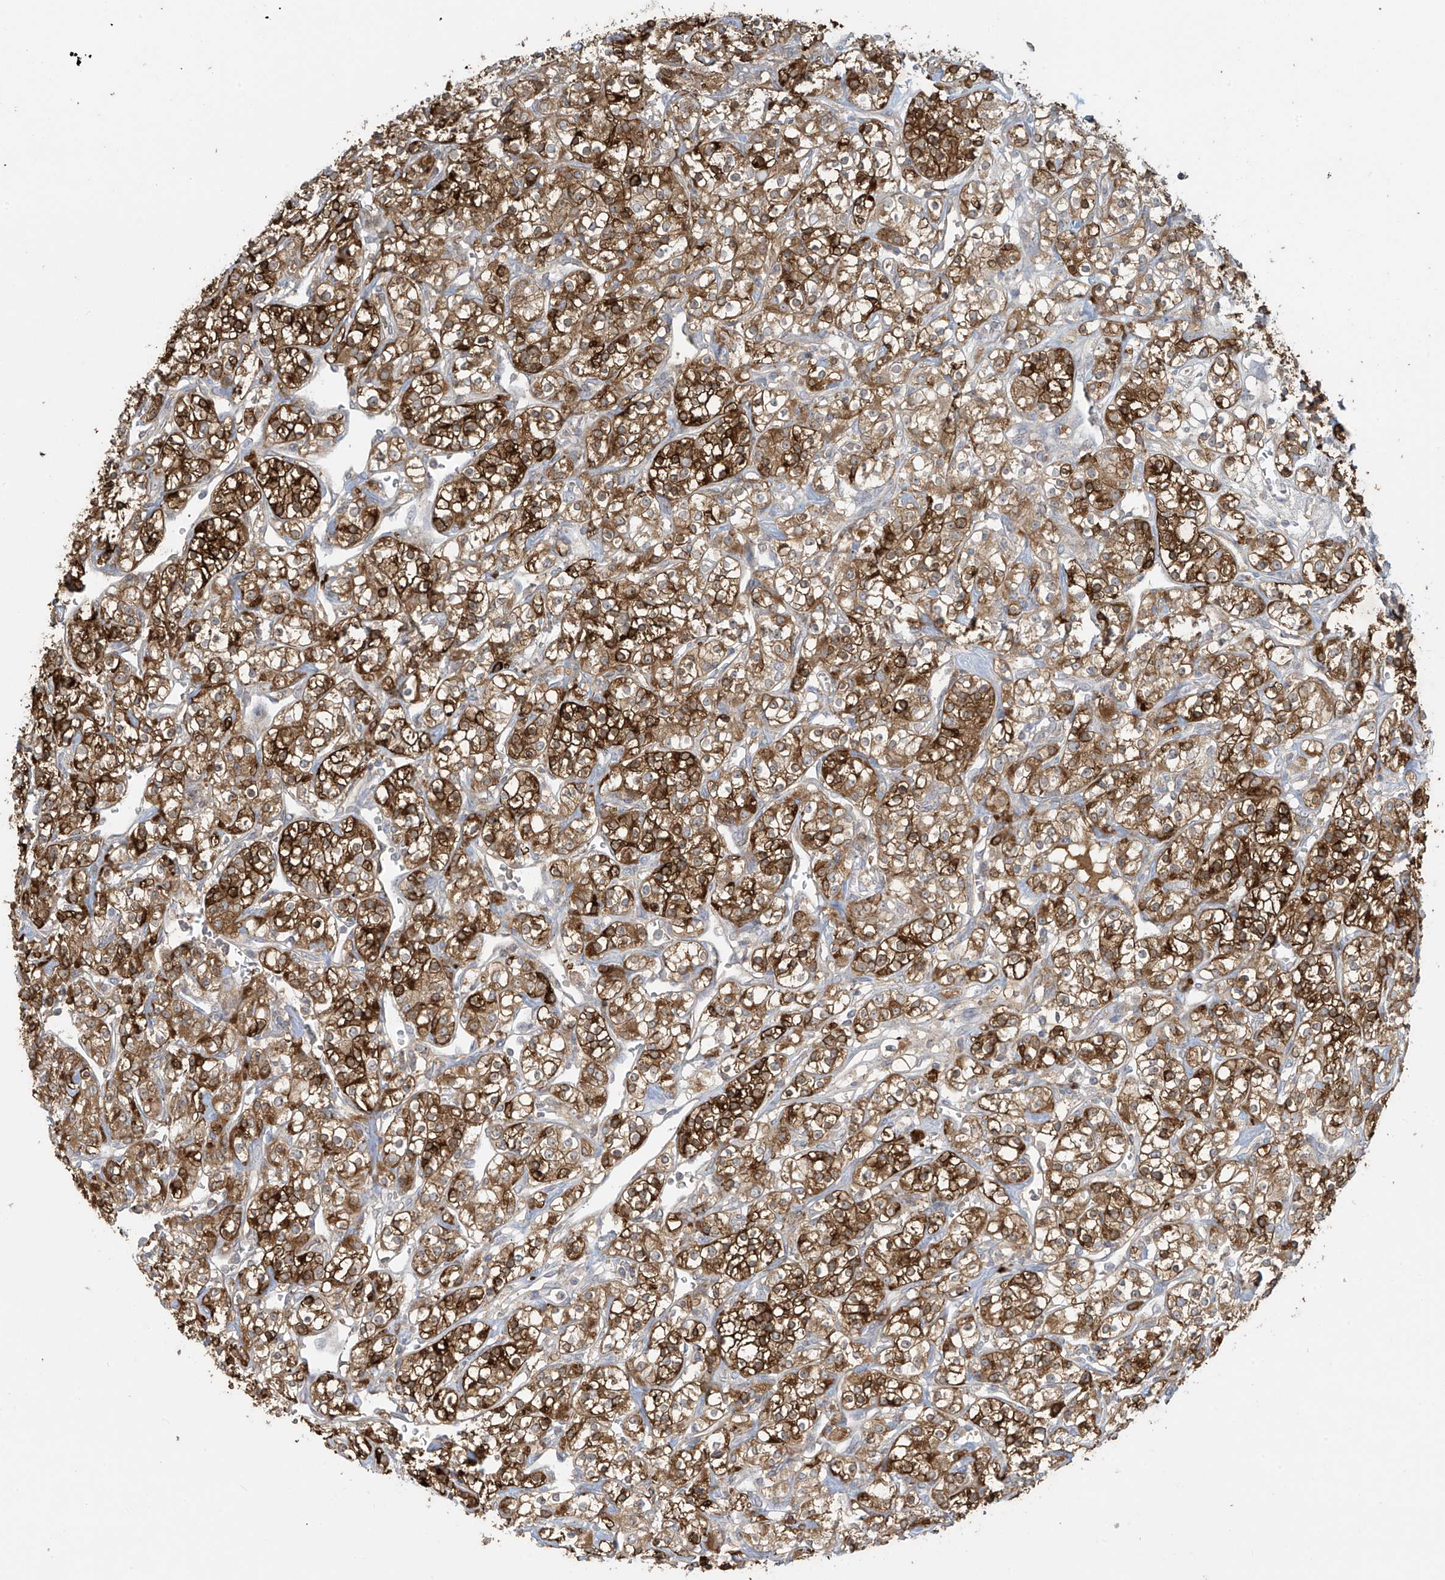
{"staining": {"intensity": "strong", "quantity": ">75%", "location": "cytoplasmic/membranous"}, "tissue": "renal cancer", "cell_type": "Tumor cells", "image_type": "cancer", "snomed": [{"axis": "morphology", "description": "Adenocarcinoma, NOS"}, {"axis": "topography", "description": "Kidney"}], "caption": "Immunohistochemical staining of renal cancer displays strong cytoplasmic/membranous protein staining in about >75% of tumor cells.", "gene": "TAGAP", "patient": {"sex": "male", "age": 77}}